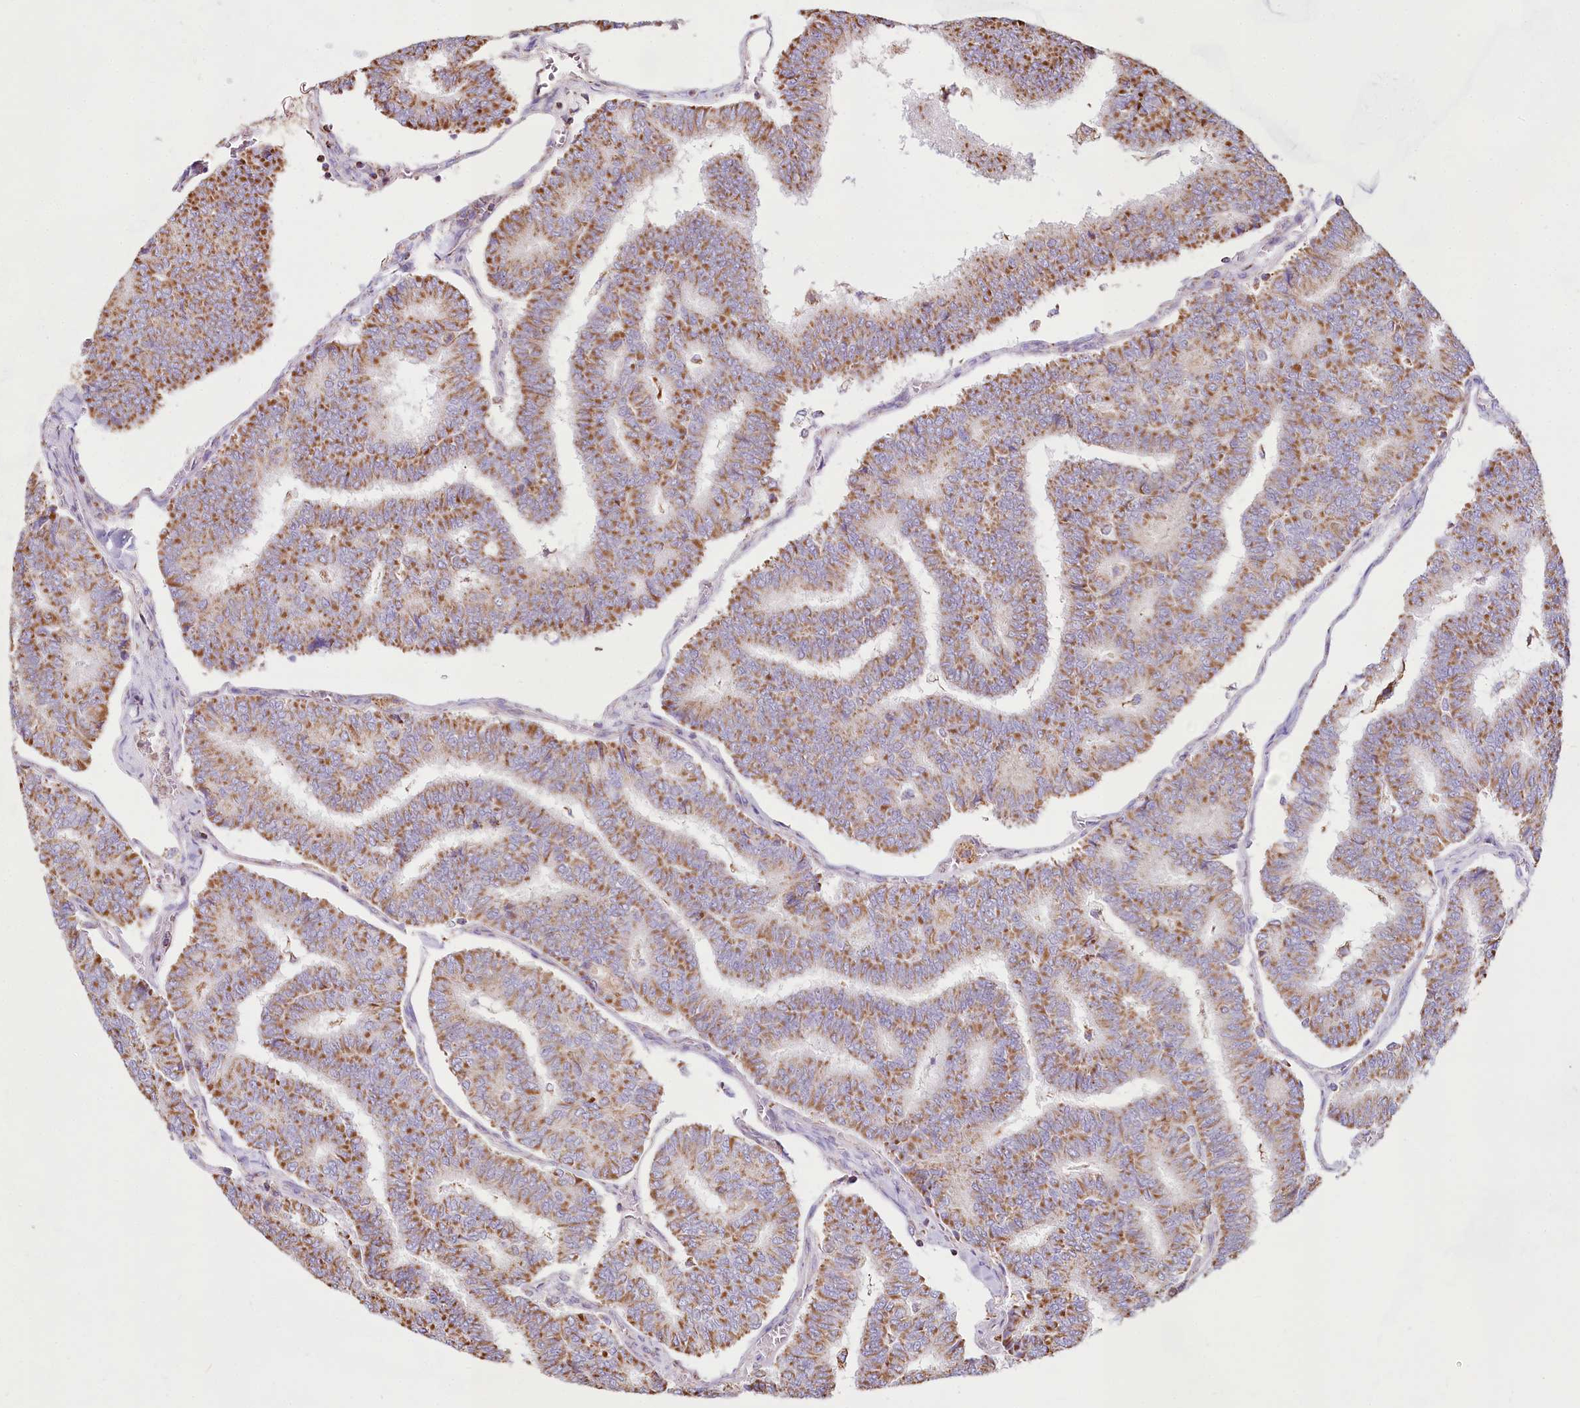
{"staining": {"intensity": "moderate", "quantity": ">75%", "location": "cytoplasmic/membranous"}, "tissue": "thyroid cancer", "cell_type": "Tumor cells", "image_type": "cancer", "snomed": [{"axis": "morphology", "description": "Papillary adenocarcinoma, NOS"}, {"axis": "topography", "description": "Thyroid gland"}], "caption": "About >75% of tumor cells in human thyroid cancer (papillary adenocarcinoma) display moderate cytoplasmic/membranous protein positivity as visualized by brown immunohistochemical staining.", "gene": "TASOR2", "patient": {"sex": "female", "age": 35}}